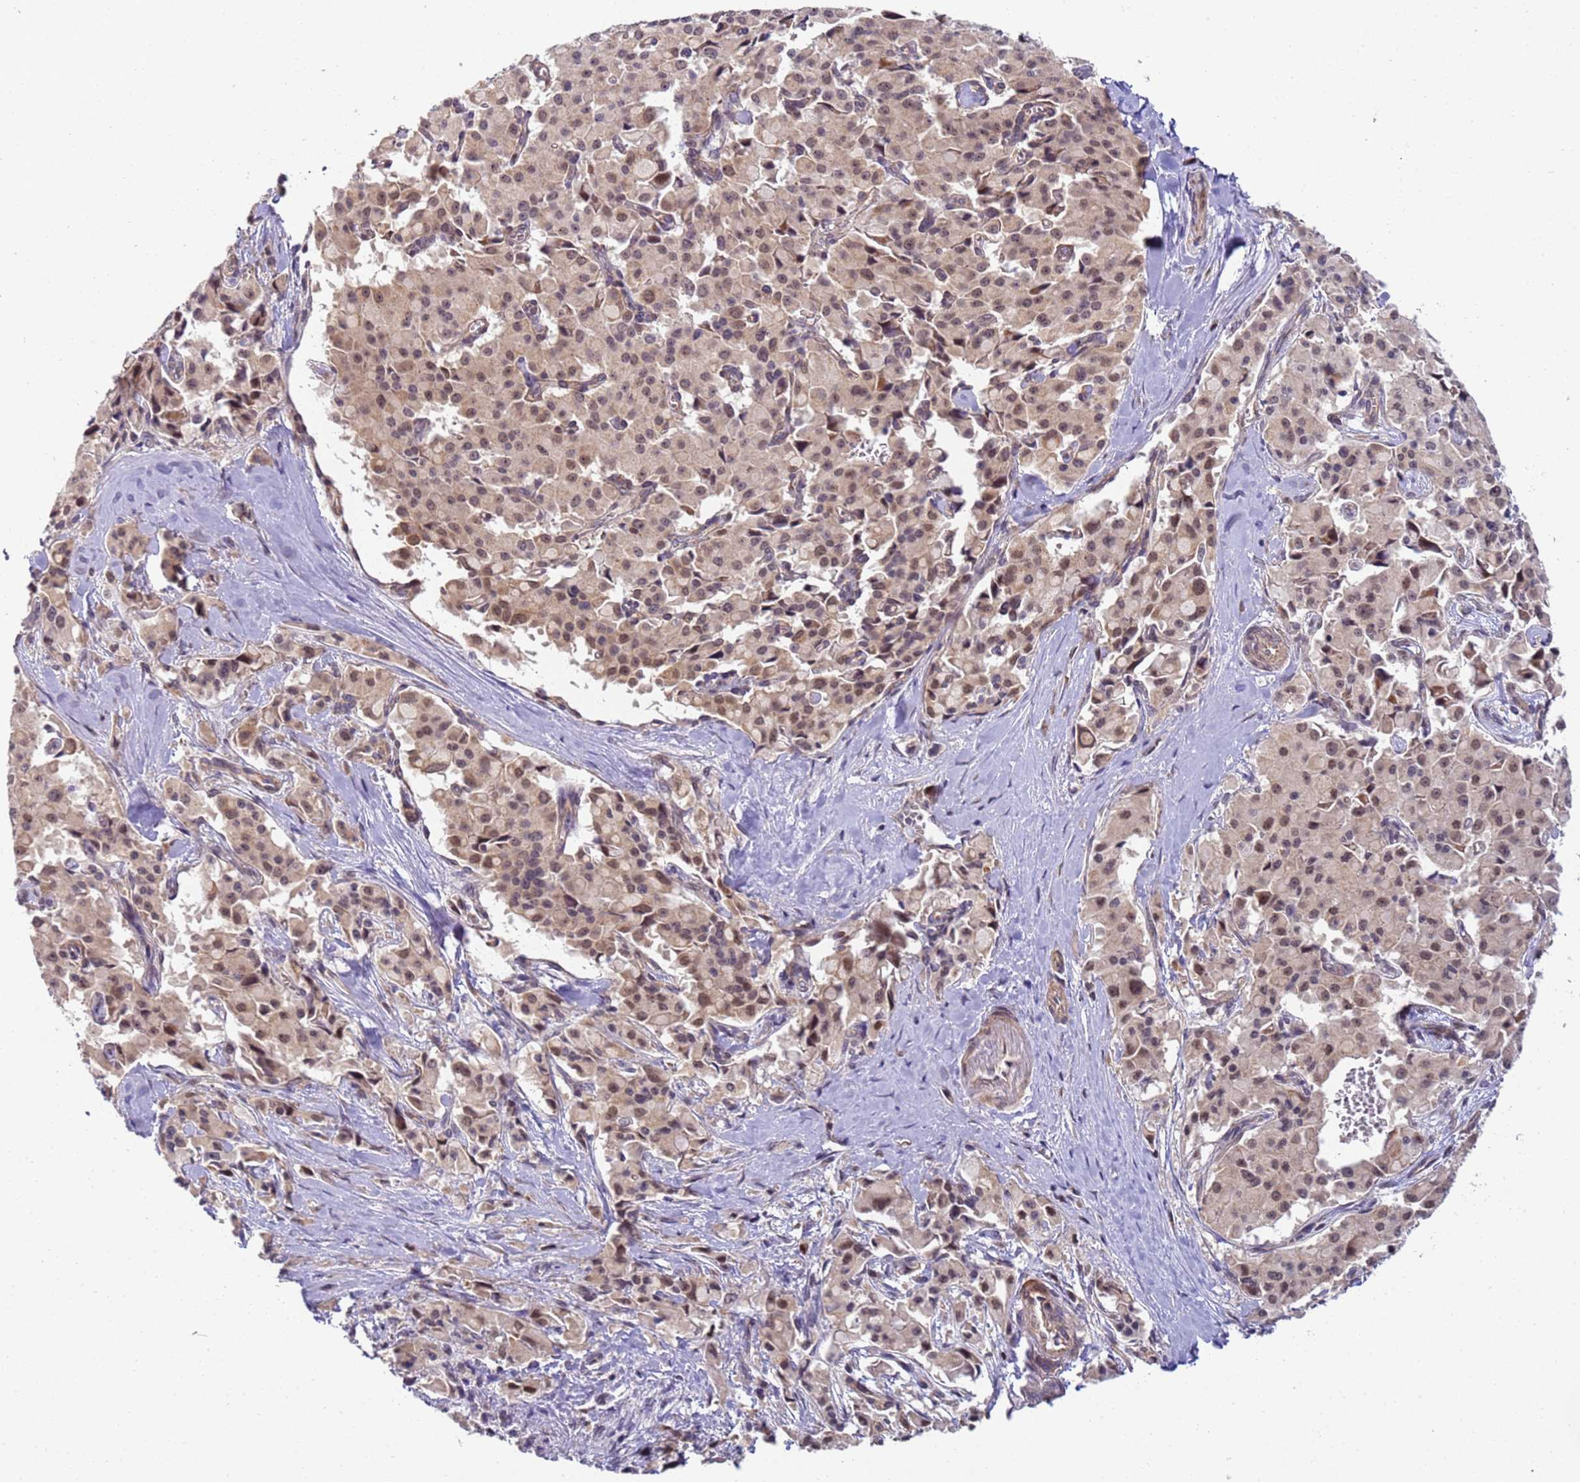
{"staining": {"intensity": "moderate", "quantity": ">75%", "location": "nuclear"}, "tissue": "pancreatic cancer", "cell_type": "Tumor cells", "image_type": "cancer", "snomed": [{"axis": "morphology", "description": "Adenocarcinoma, NOS"}, {"axis": "topography", "description": "Pancreas"}], "caption": "Protein expression analysis of human pancreatic cancer reveals moderate nuclear staining in approximately >75% of tumor cells.", "gene": "RAPGEF3", "patient": {"sex": "male", "age": 65}}